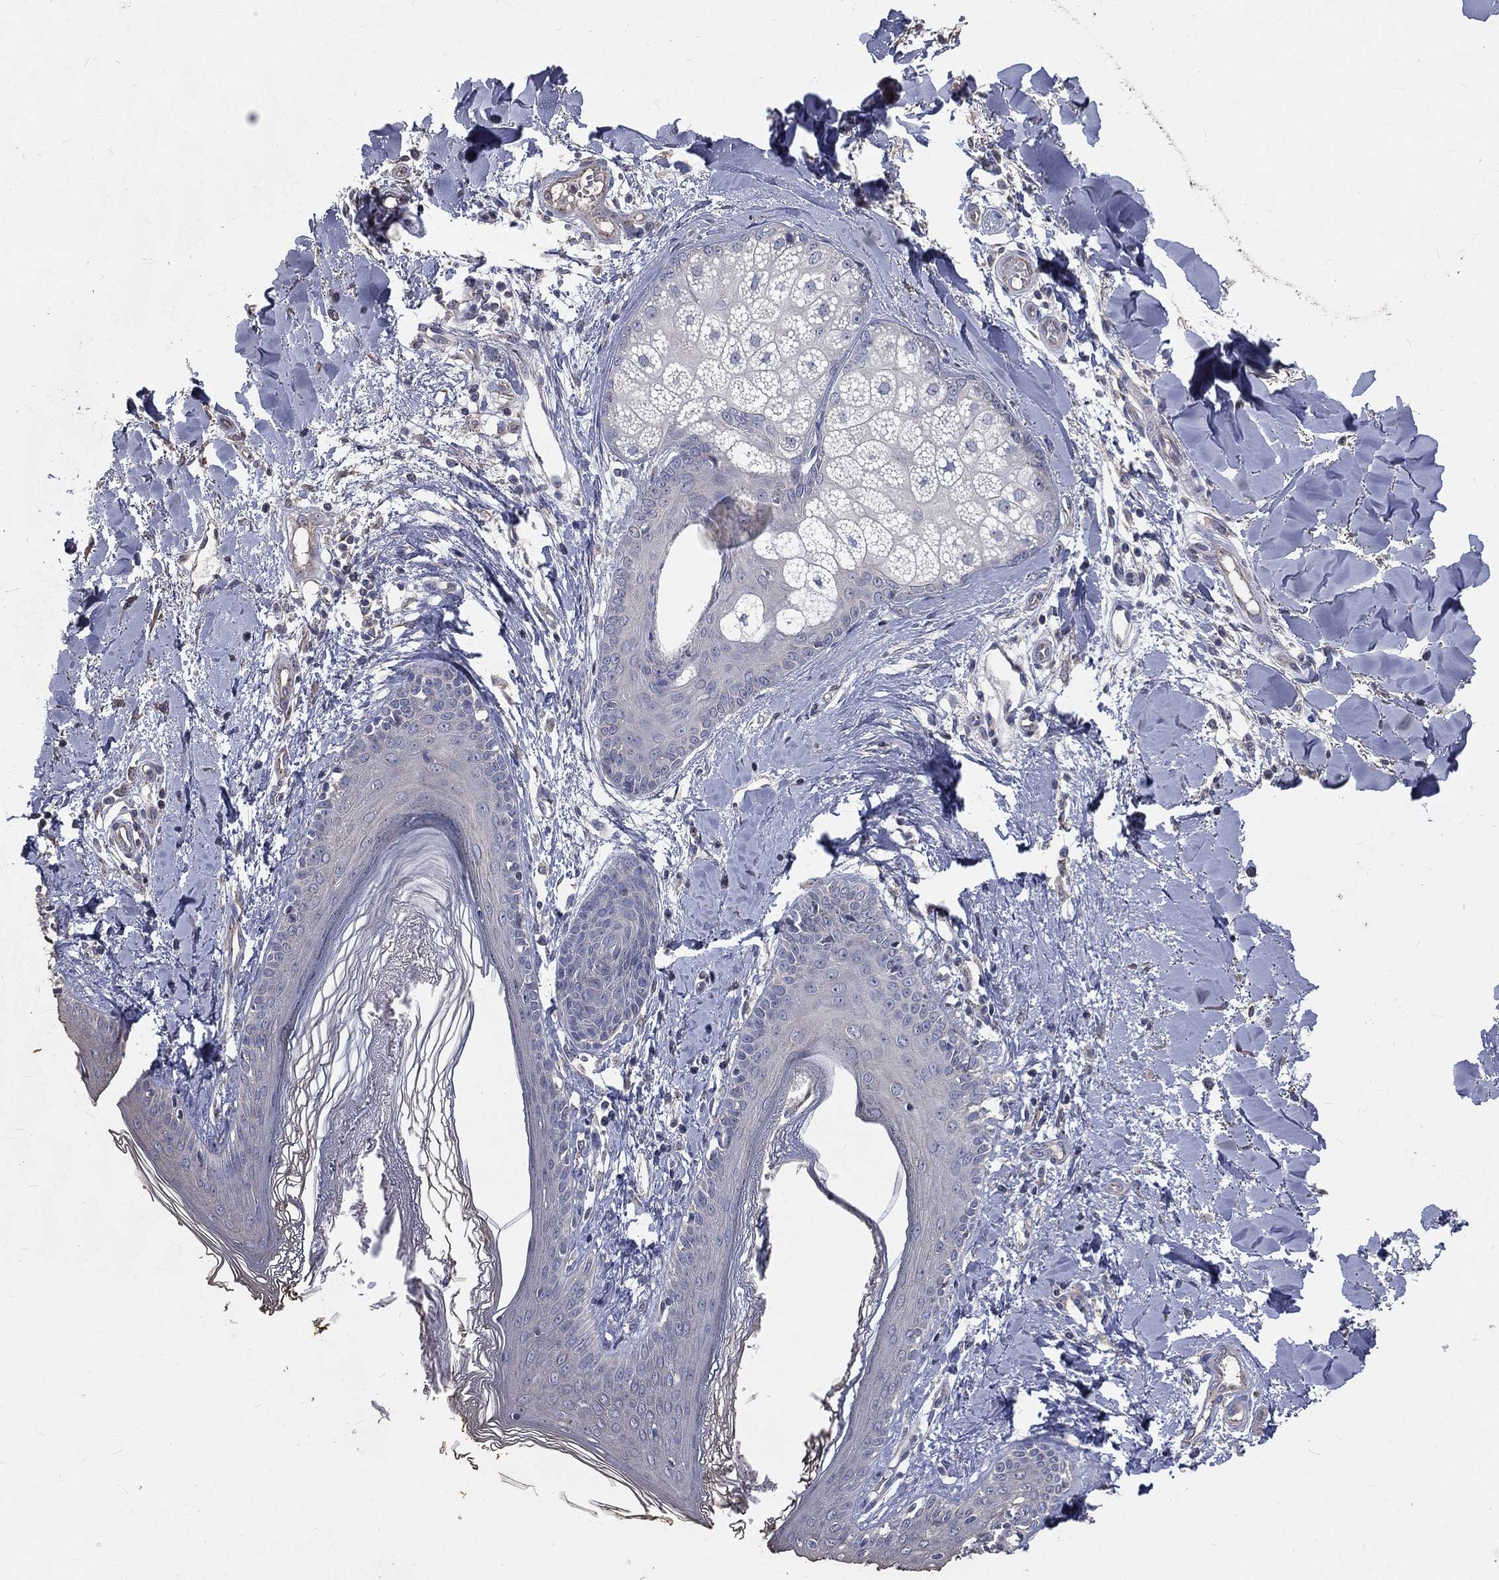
{"staining": {"intensity": "negative", "quantity": "none", "location": "none"}, "tissue": "skin", "cell_type": "Fibroblasts", "image_type": "normal", "snomed": [{"axis": "morphology", "description": "Normal tissue, NOS"}, {"axis": "morphology", "description": "Malignant melanoma, NOS"}, {"axis": "topography", "description": "Skin"}], "caption": "Immunohistochemical staining of benign skin displays no significant positivity in fibroblasts. The staining is performed using DAB (3,3'-diaminobenzidine) brown chromogen with nuclei counter-stained in using hematoxylin.", "gene": "CROCC", "patient": {"sex": "female", "age": 34}}